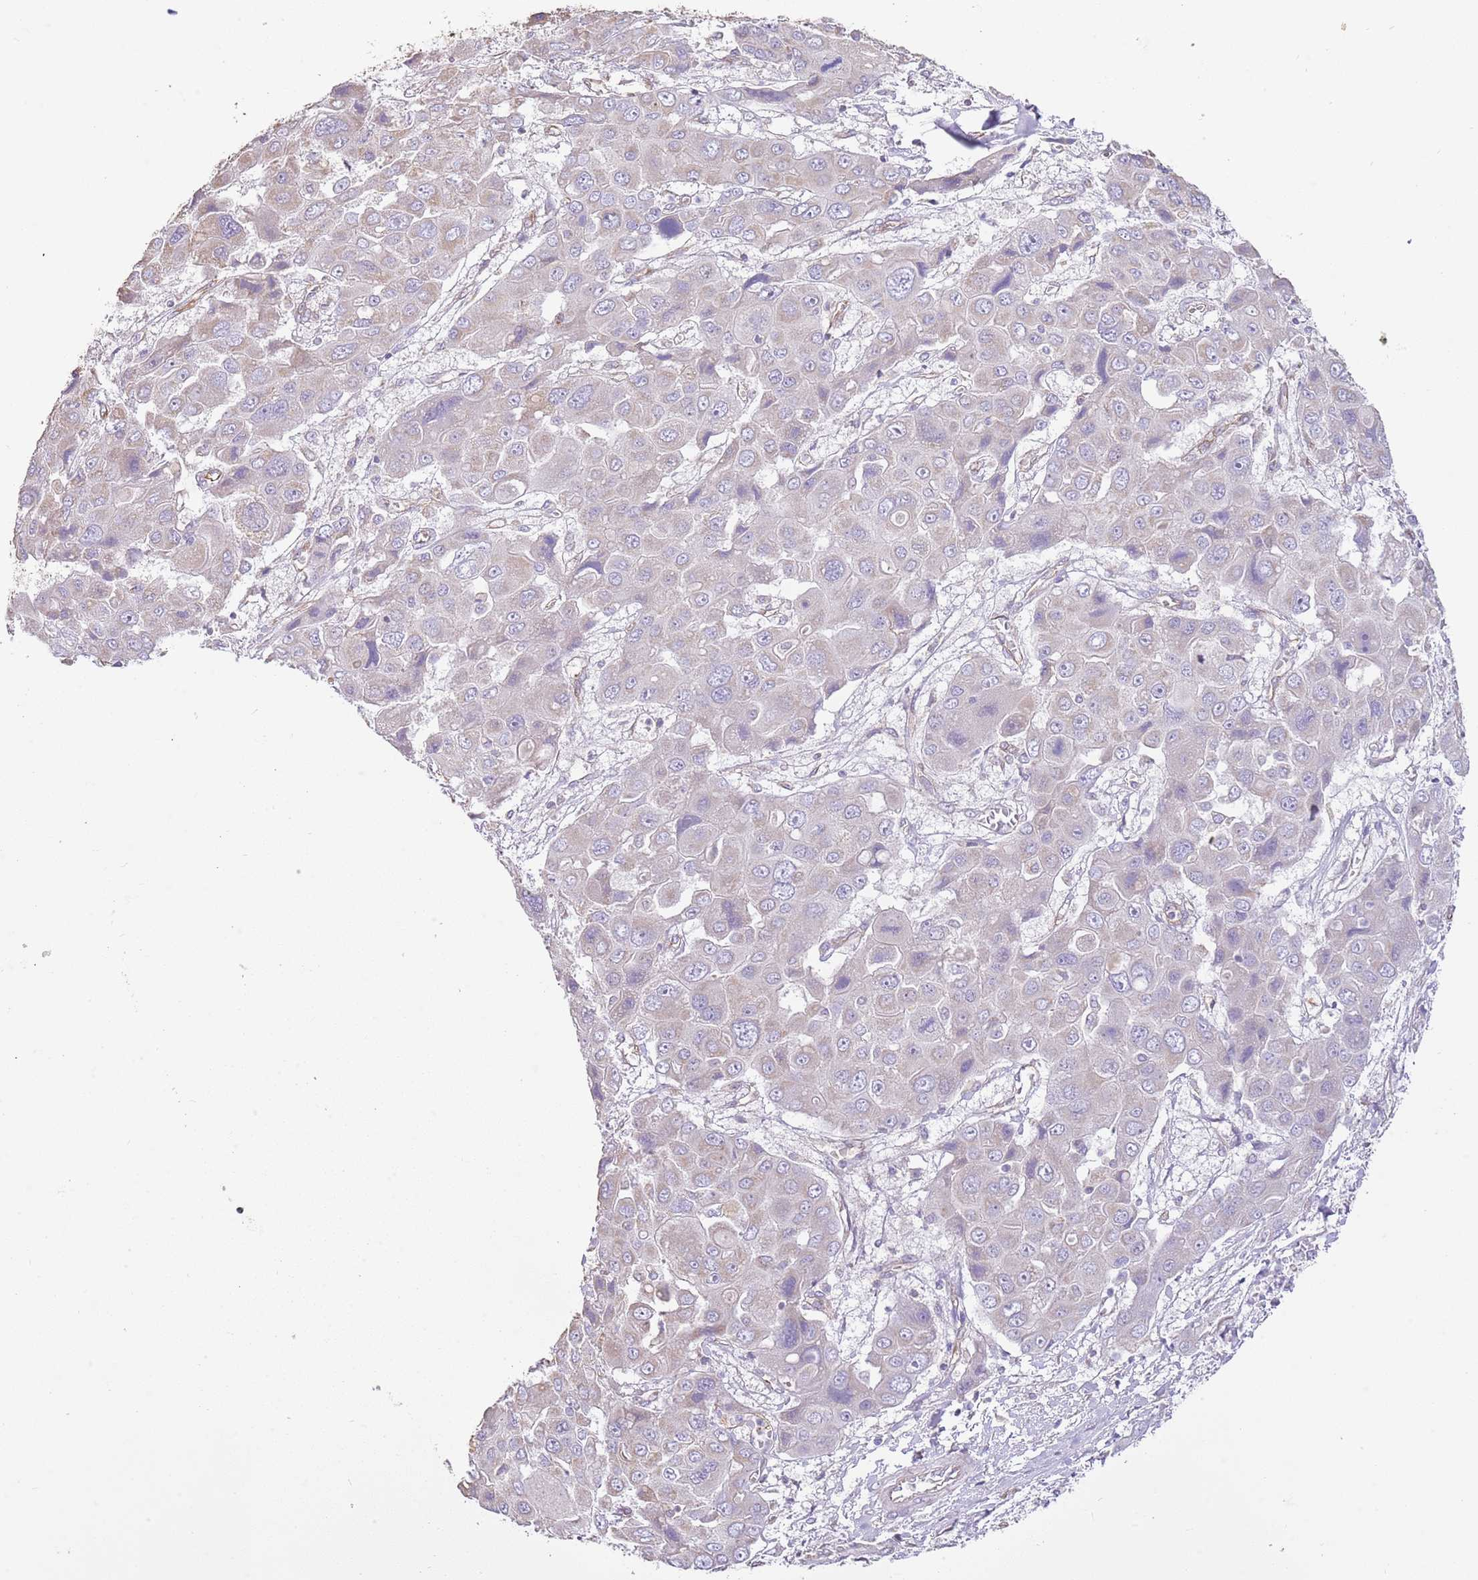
{"staining": {"intensity": "weak", "quantity": "<25%", "location": "cytoplasmic/membranous"}, "tissue": "liver cancer", "cell_type": "Tumor cells", "image_type": "cancer", "snomed": [{"axis": "morphology", "description": "Cholangiocarcinoma"}, {"axis": "topography", "description": "Liver"}], "caption": "The photomicrograph exhibits no significant staining in tumor cells of liver cancer (cholangiocarcinoma). The staining was performed using DAB (3,3'-diaminobenzidine) to visualize the protein expression in brown, while the nuclei were stained in blue with hematoxylin (Magnification: 20x).", "gene": "DOCK9", "patient": {"sex": "male", "age": 67}}